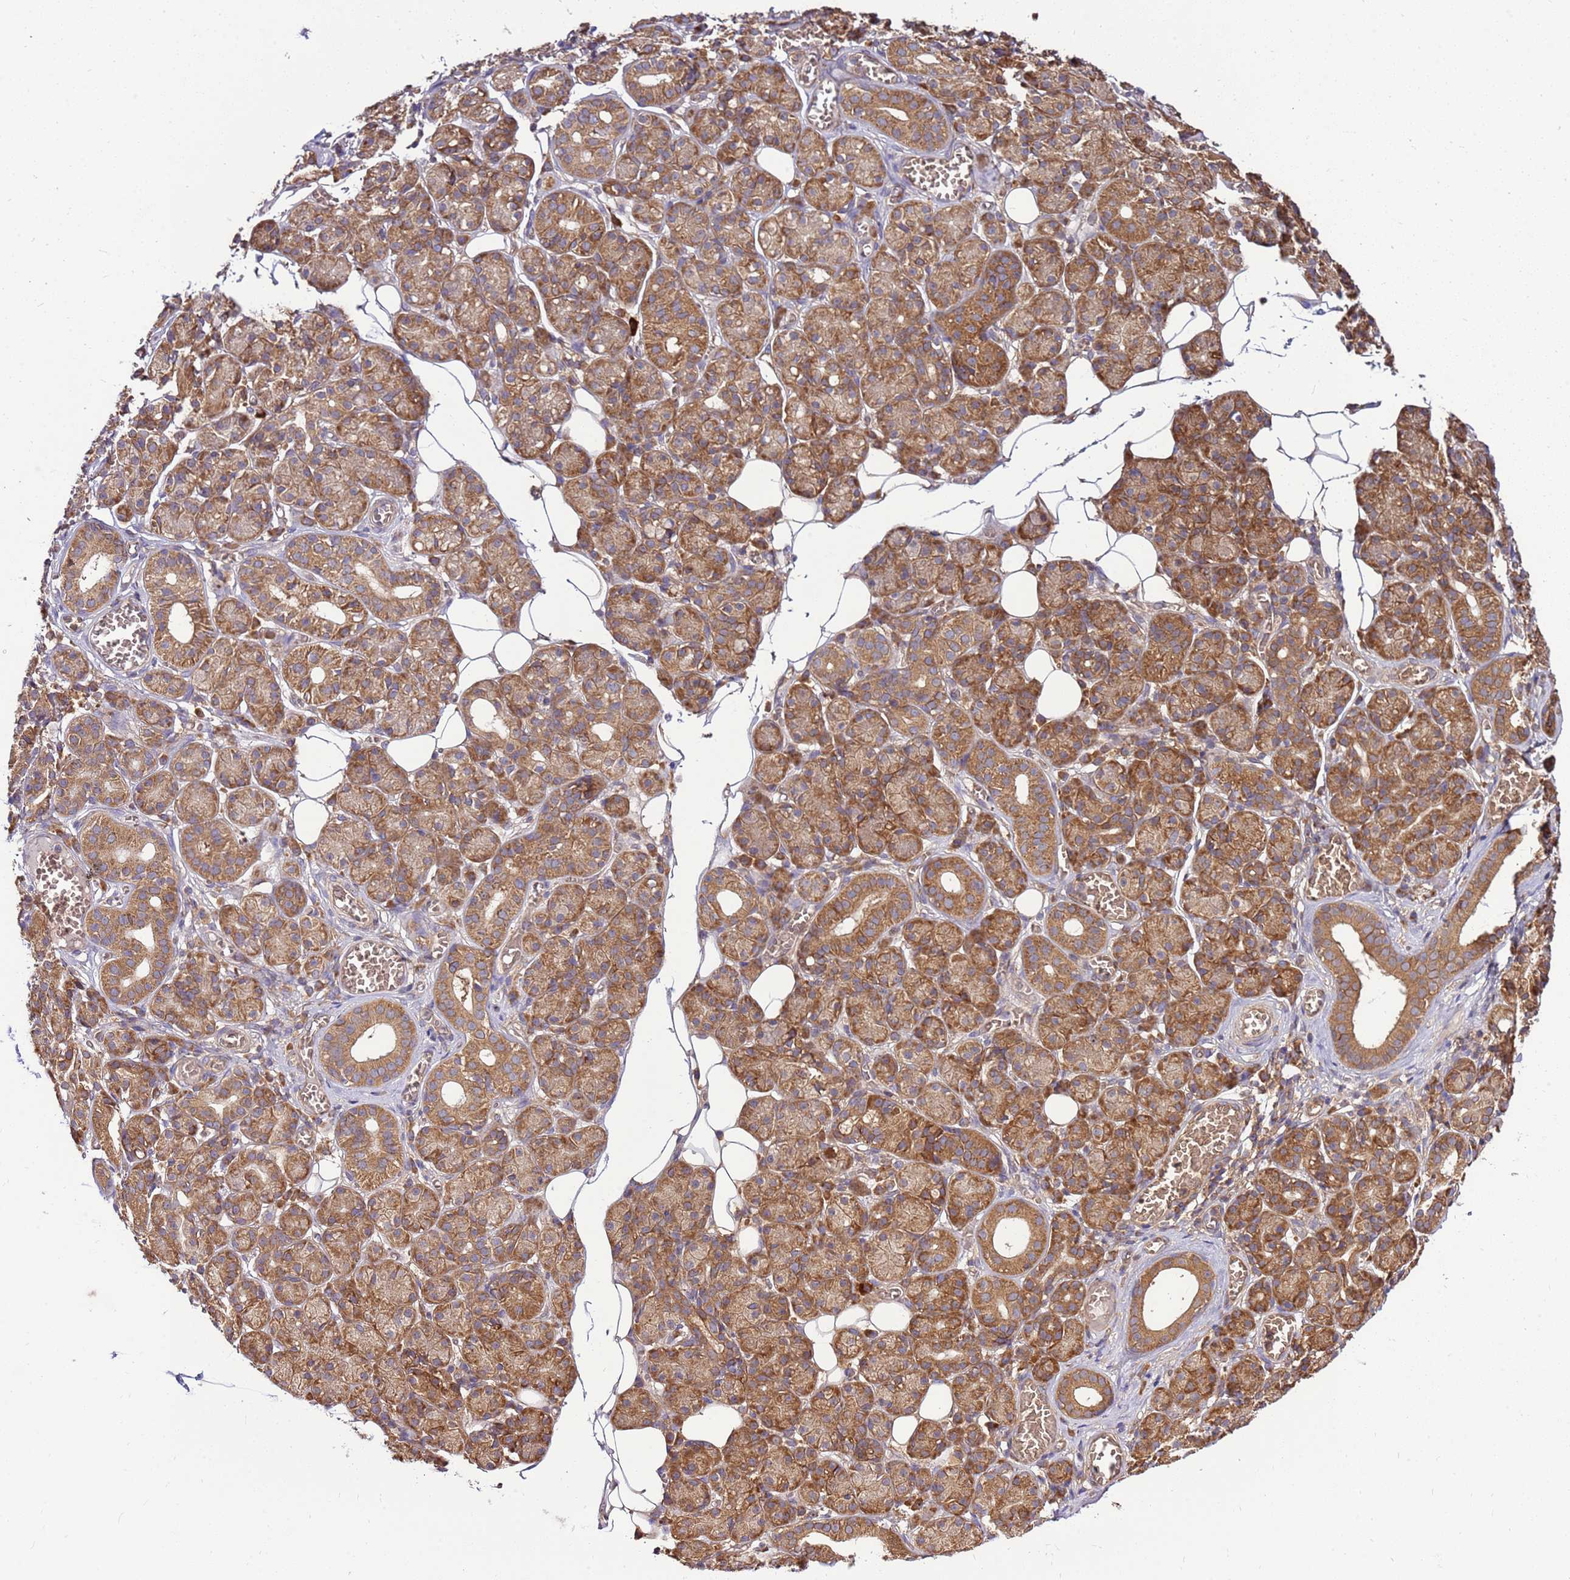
{"staining": {"intensity": "moderate", "quantity": ">75%", "location": "cytoplasmic/membranous"}, "tissue": "salivary gland", "cell_type": "Glandular cells", "image_type": "normal", "snomed": [{"axis": "morphology", "description": "Normal tissue, NOS"}, {"axis": "topography", "description": "Salivary gland"}], "caption": "A brown stain highlights moderate cytoplasmic/membranous expression of a protein in glandular cells of unremarkable salivary gland. The staining was performed using DAB to visualize the protein expression in brown, while the nuclei were stained in blue with hematoxylin (Magnification: 20x).", "gene": "SLC44A5", "patient": {"sex": "male", "age": 63}}